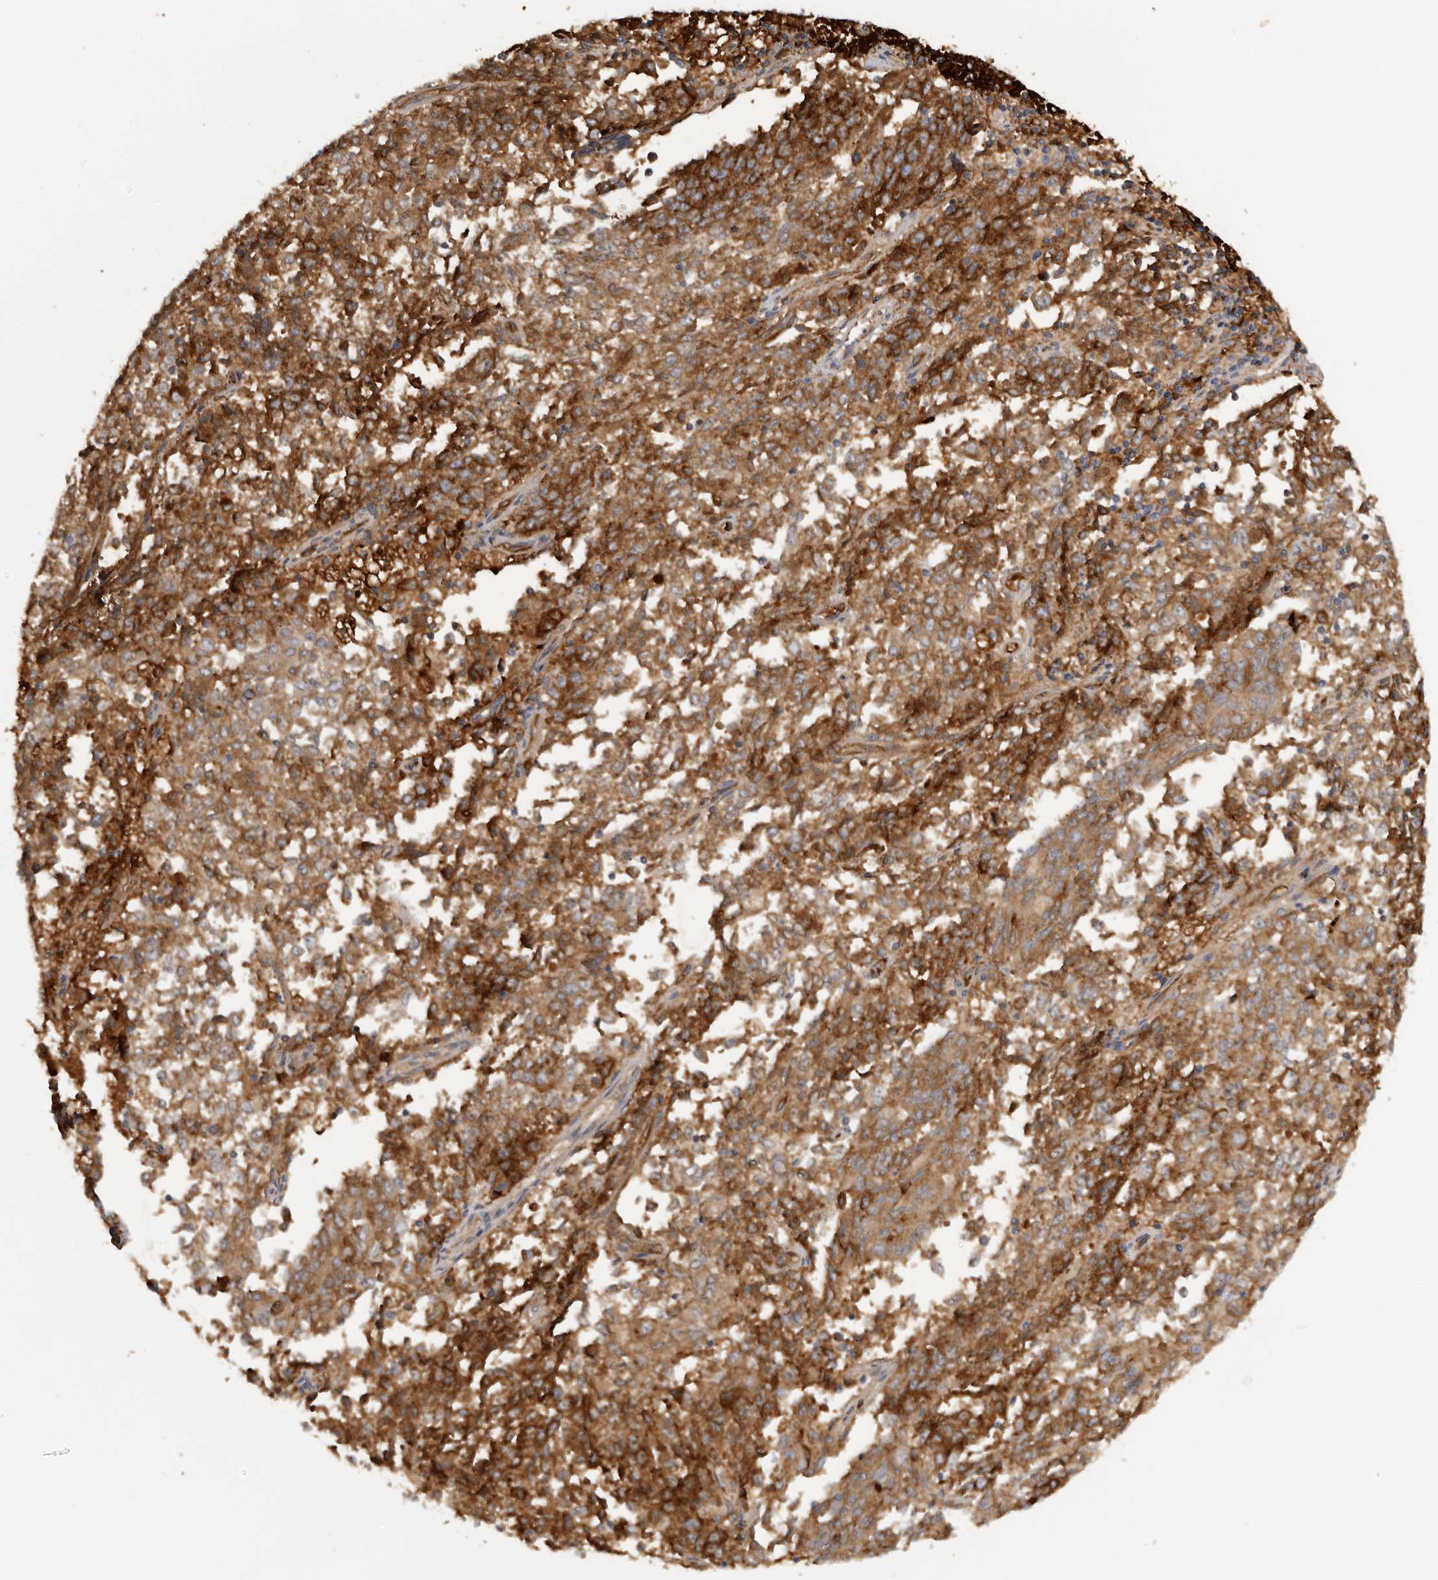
{"staining": {"intensity": "strong", "quantity": ">75%", "location": "cytoplasmic/membranous"}, "tissue": "endometrial cancer", "cell_type": "Tumor cells", "image_type": "cancer", "snomed": [{"axis": "morphology", "description": "Adenocarcinoma, NOS"}, {"axis": "topography", "description": "Endometrium"}], "caption": "Immunohistochemistry (DAB) staining of human adenocarcinoma (endometrial) exhibits strong cytoplasmic/membranous protein positivity in approximately >75% of tumor cells. Using DAB (3,3'-diaminobenzidine) (brown) and hematoxylin (blue) stains, captured at high magnification using brightfield microscopy.", "gene": "TFRC", "patient": {"sex": "female", "age": 80}}